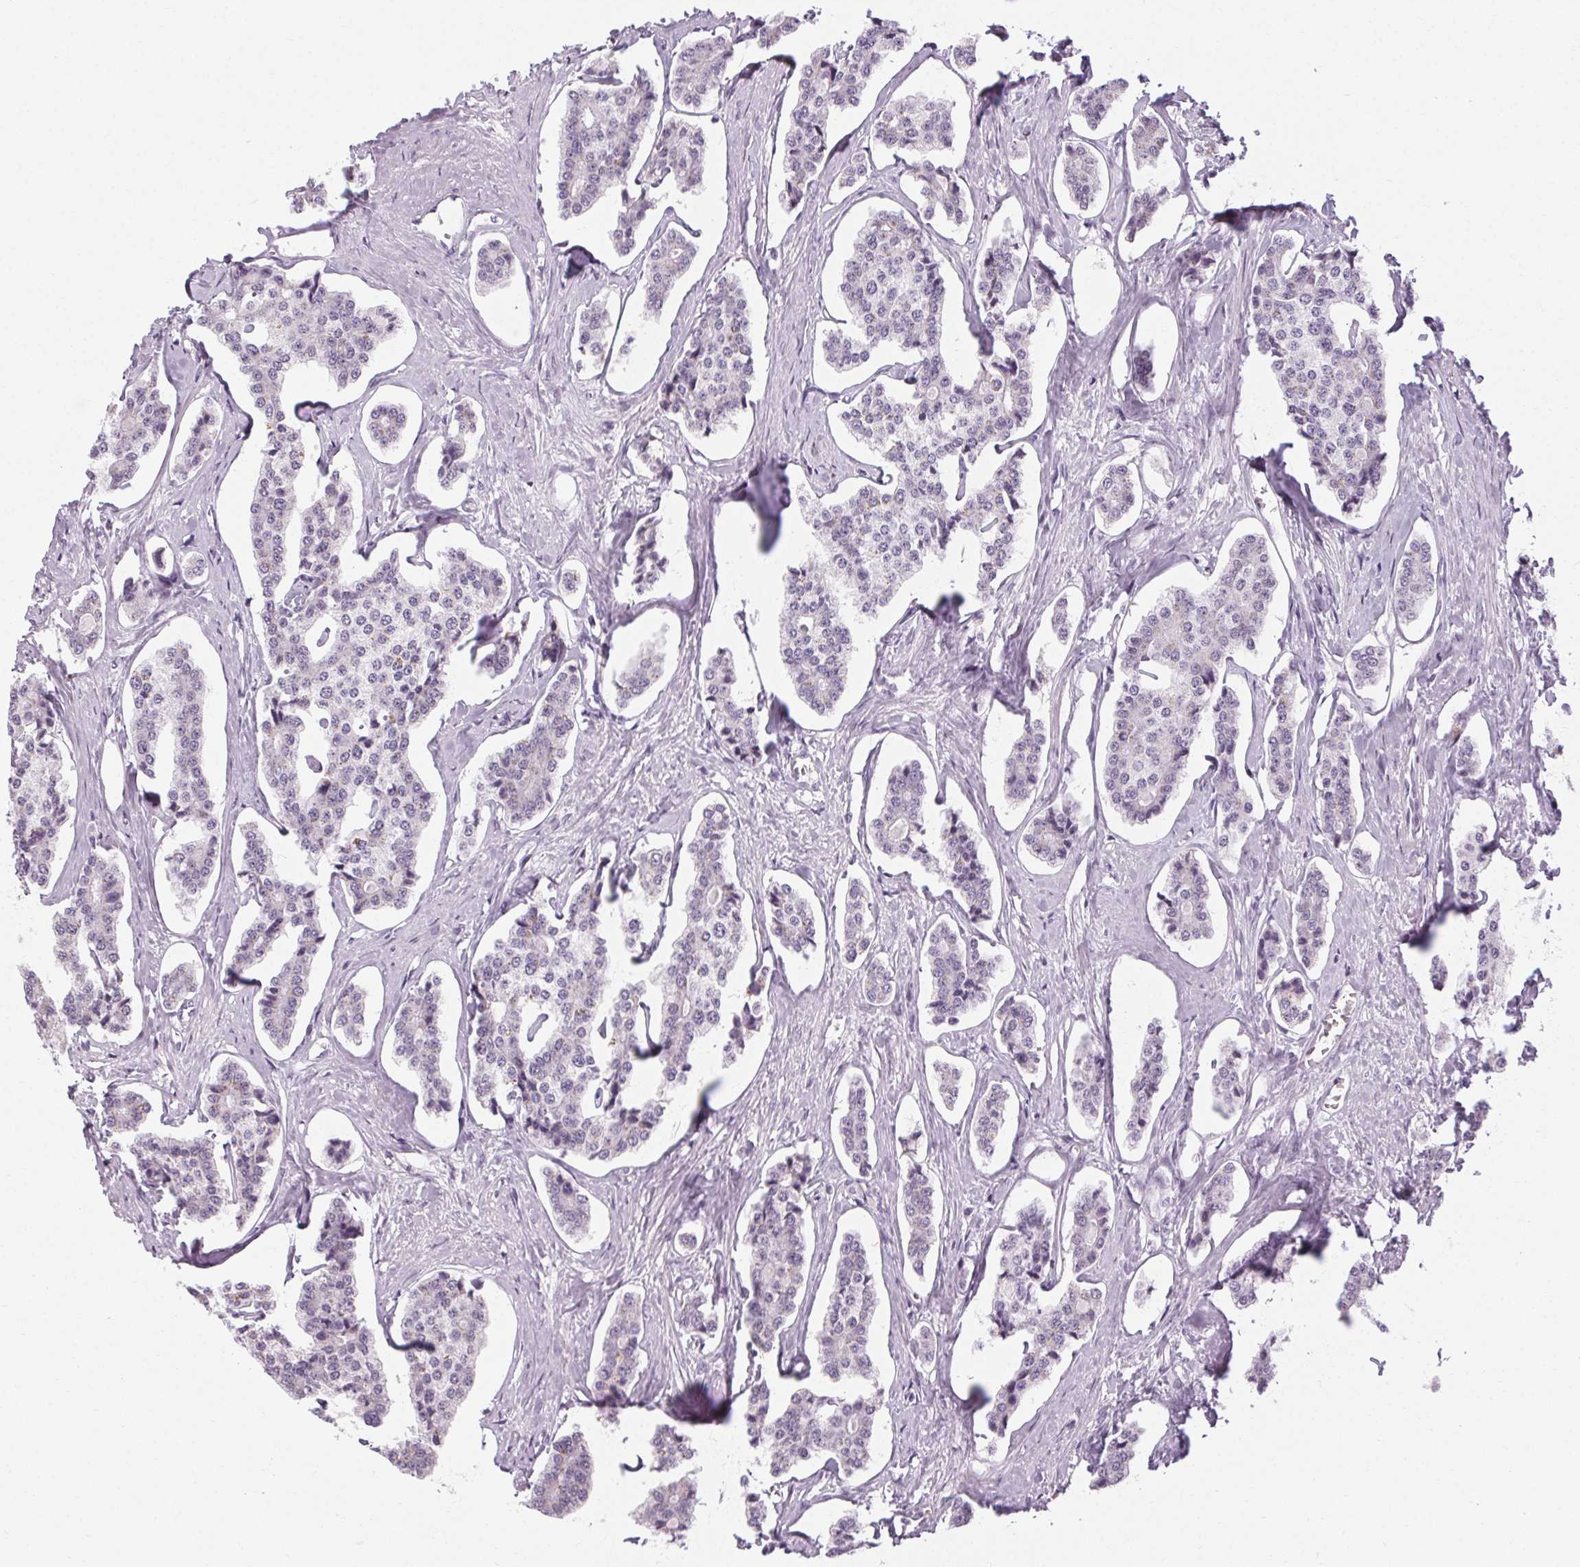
{"staining": {"intensity": "negative", "quantity": "none", "location": "none"}, "tissue": "carcinoid", "cell_type": "Tumor cells", "image_type": "cancer", "snomed": [{"axis": "morphology", "description": "Carcinoid, malignant, NOS"}, {"axis": "topography", "description": "Small intestine"}], "caption": "A high-resolution photomicrograph shows immunohistochemistry staining of carcinoid, which reveals no significant expression in tumor cells. (DAB immunohistochemistry visualized using brightfield microscopy, high magnification).", "gene": "POMC", "patient": {"sex": "female", "age": 65}}